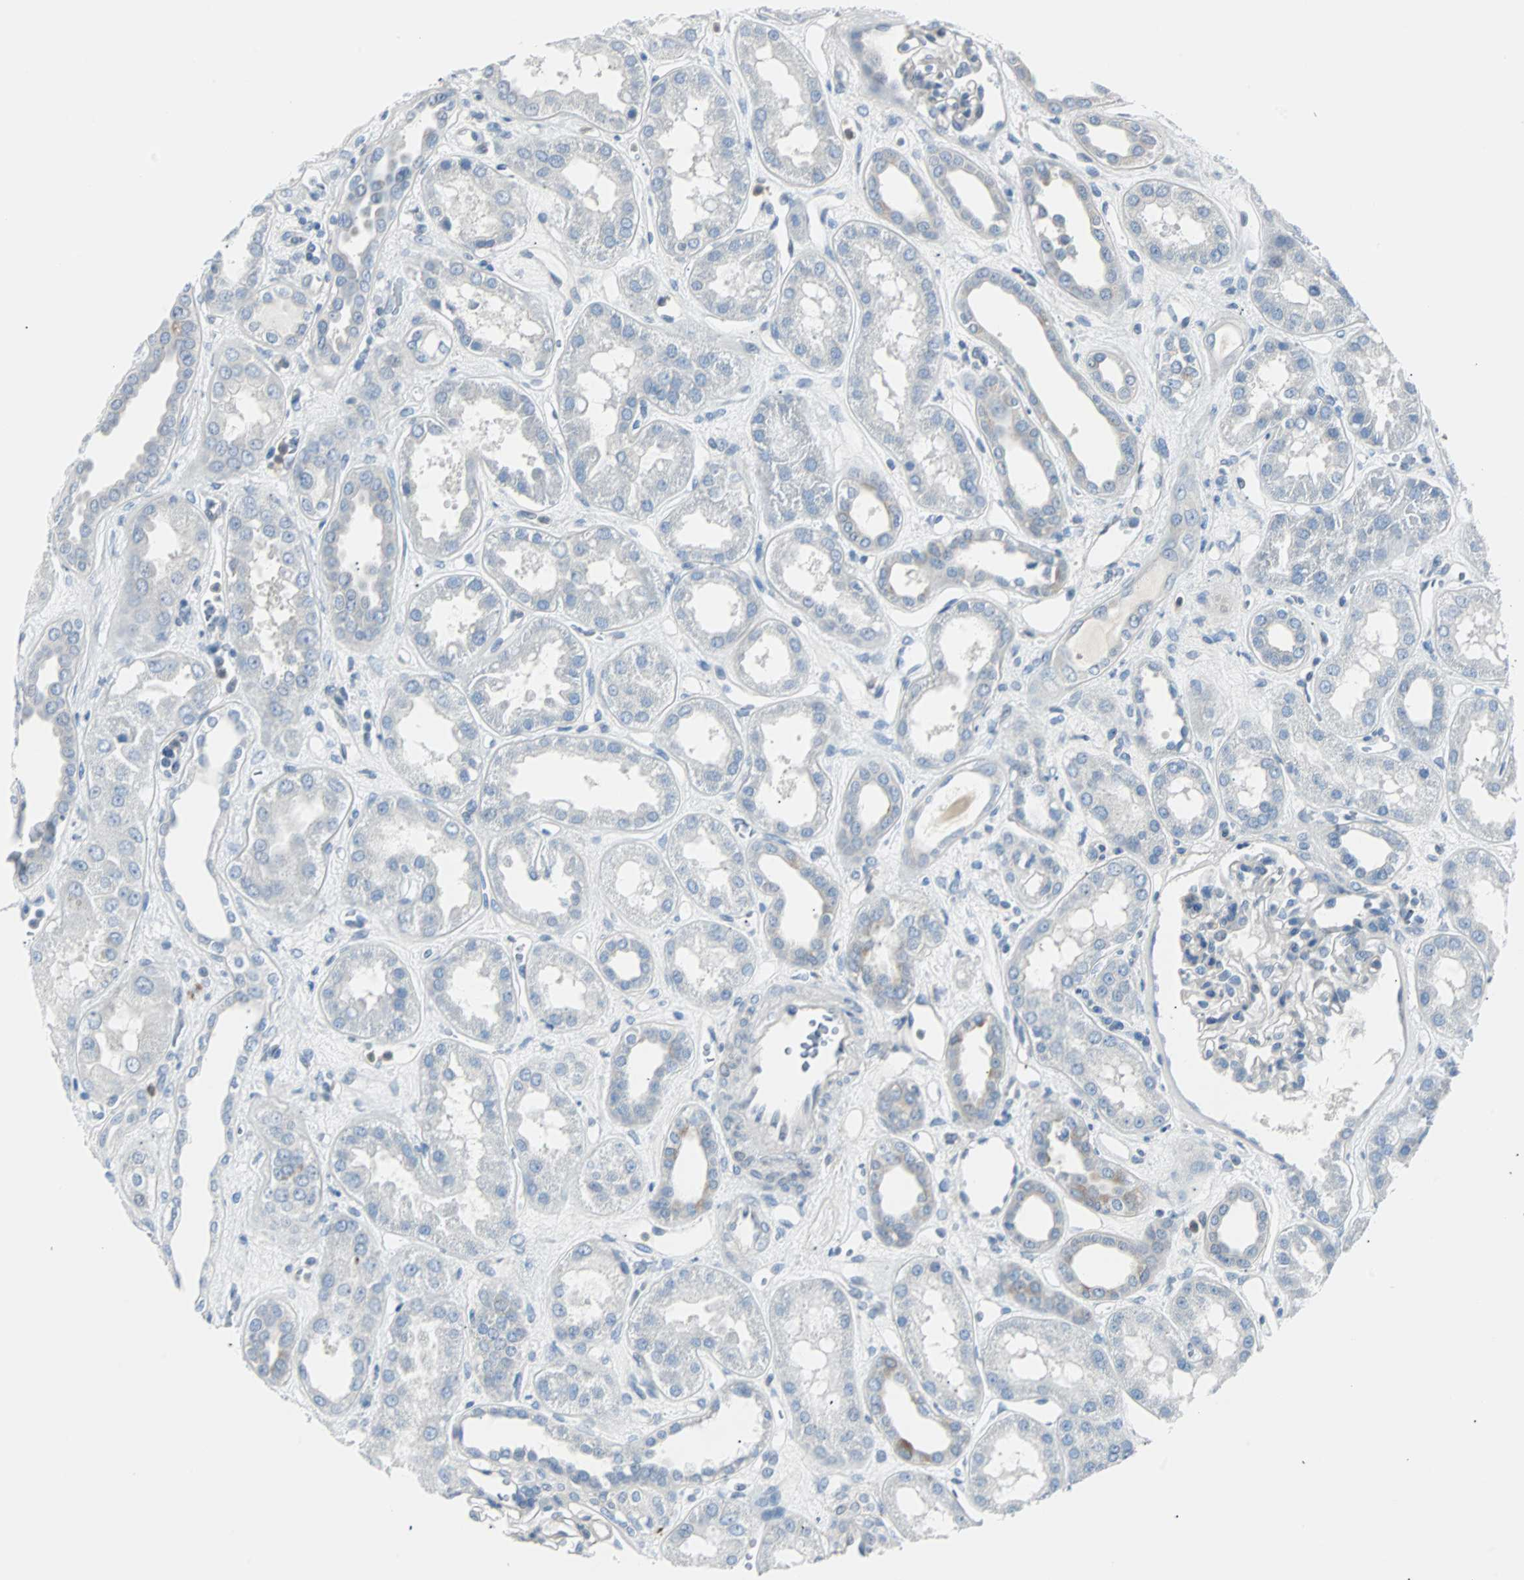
{"staining": {"intensity": "negative", "quantity": "none", "location": "none"}, "tissue": "kidney", "cell_type": "Cells in glomeruli", "image_type": "normal", "snomed": [{"axis": "morphology", "description": "Normal tissue, NOS"}, {"axis": "topography", "description": "Kidney"}], "caption": "The immunohistochemistry image has no significant staining in cells in glomeruli of kidney. (Immunohistochemistry (ihc), brightfield microscopy, high magnification).", "gene": "RASA1", "patient": {"sex": "male", "age": 59}}